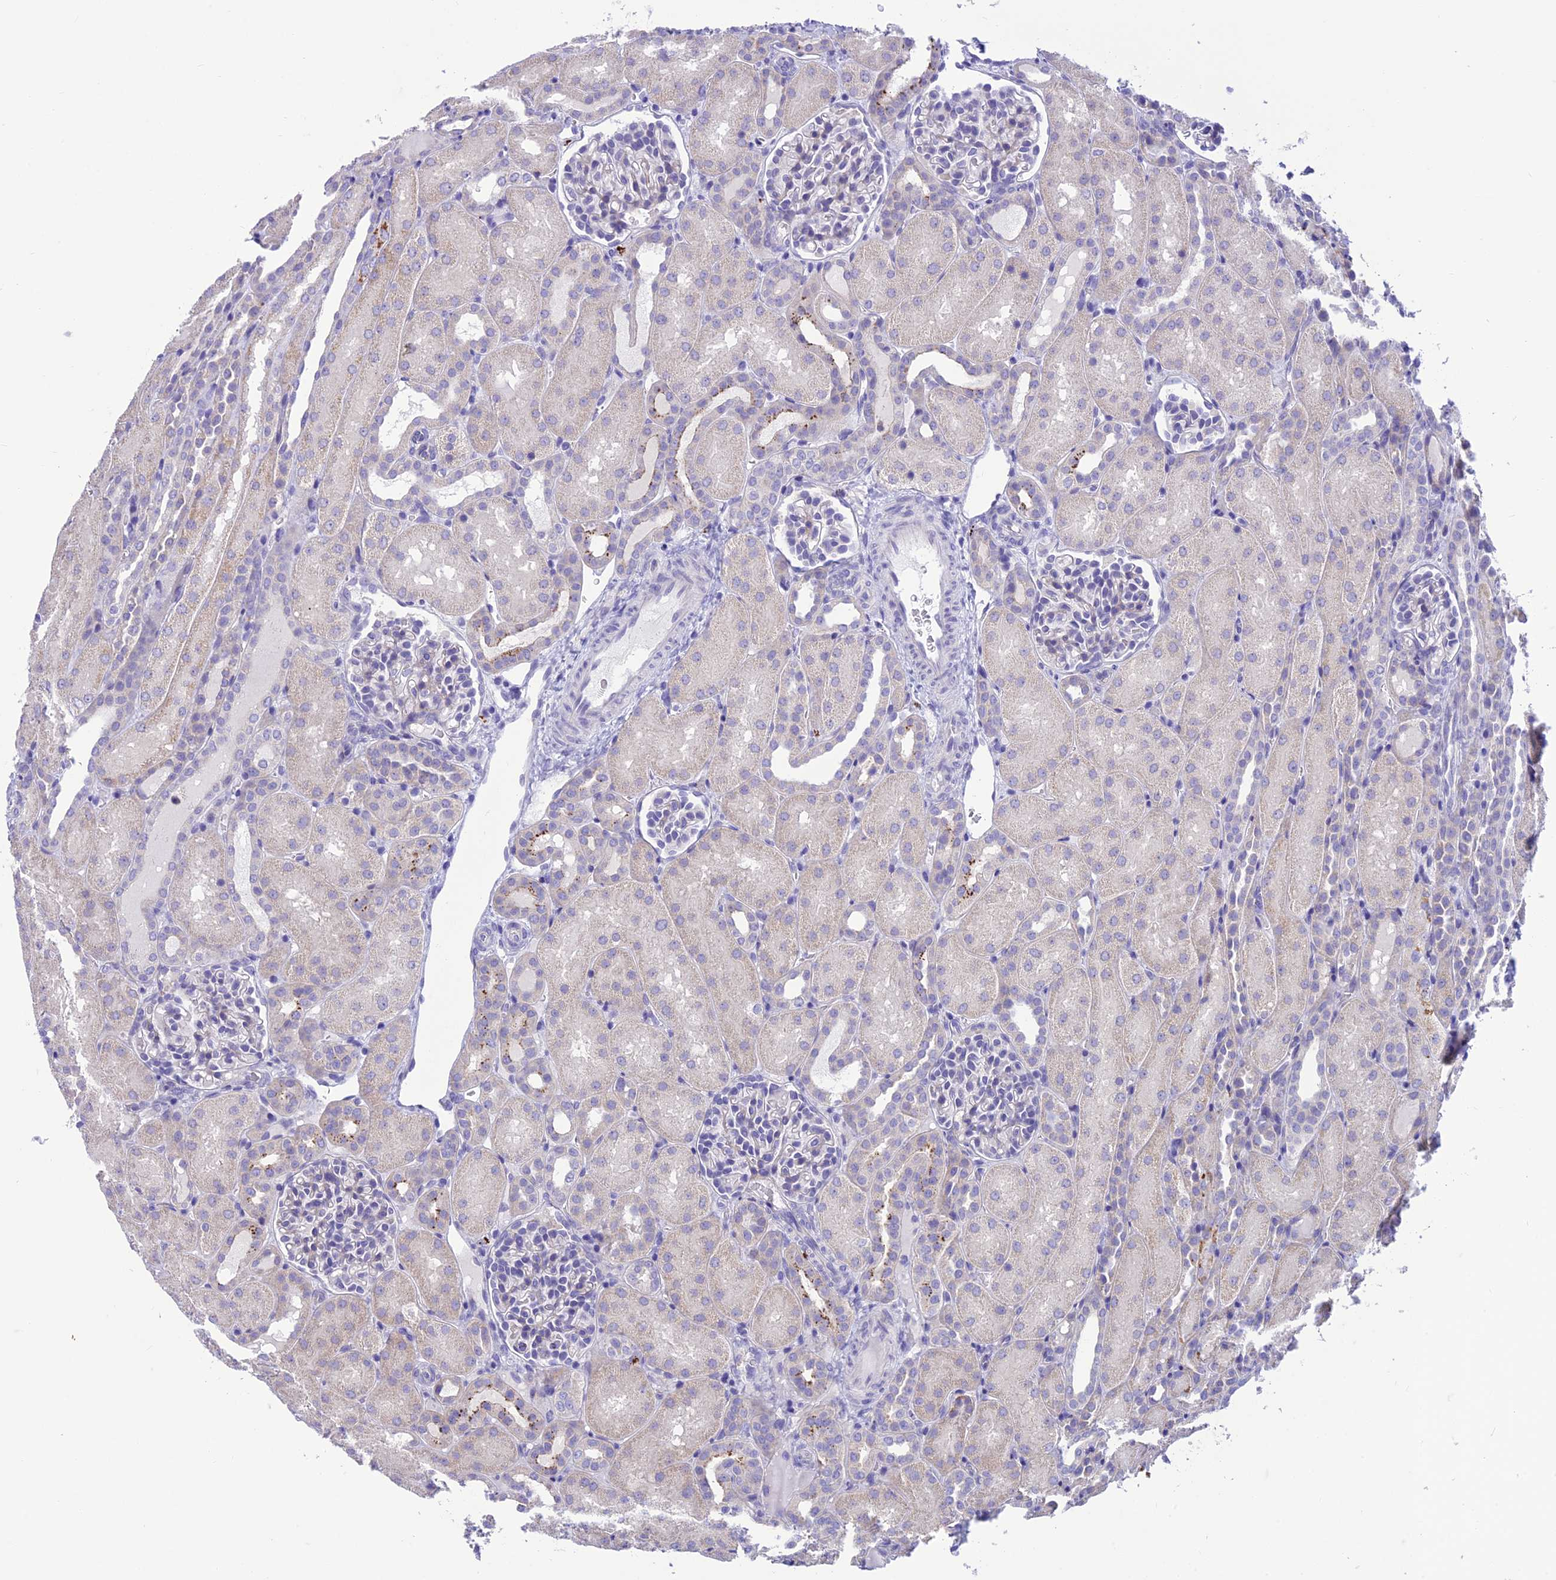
{"staining": {"intensity": "negative", "quantity": "none", "location": "none"}, "tissue": "kidney", "cell_type": "Cells in glomeruli", "image_type": "normal", "snomed": [{"axis": "morphology", "description": "Normal tissue, NOS"}, {"axis": "topography", "description": "Kidney"}], "caption": "Immunohistochemistry (IHC) of benign human kidney displays no staining in cells in glomeruli. (DAB (3,3'-diaminobenzidine) immunohistochemistry (IHC), high magnification).", "gene": "DHDH", "patient": {"sex": "male", "age": 1}}